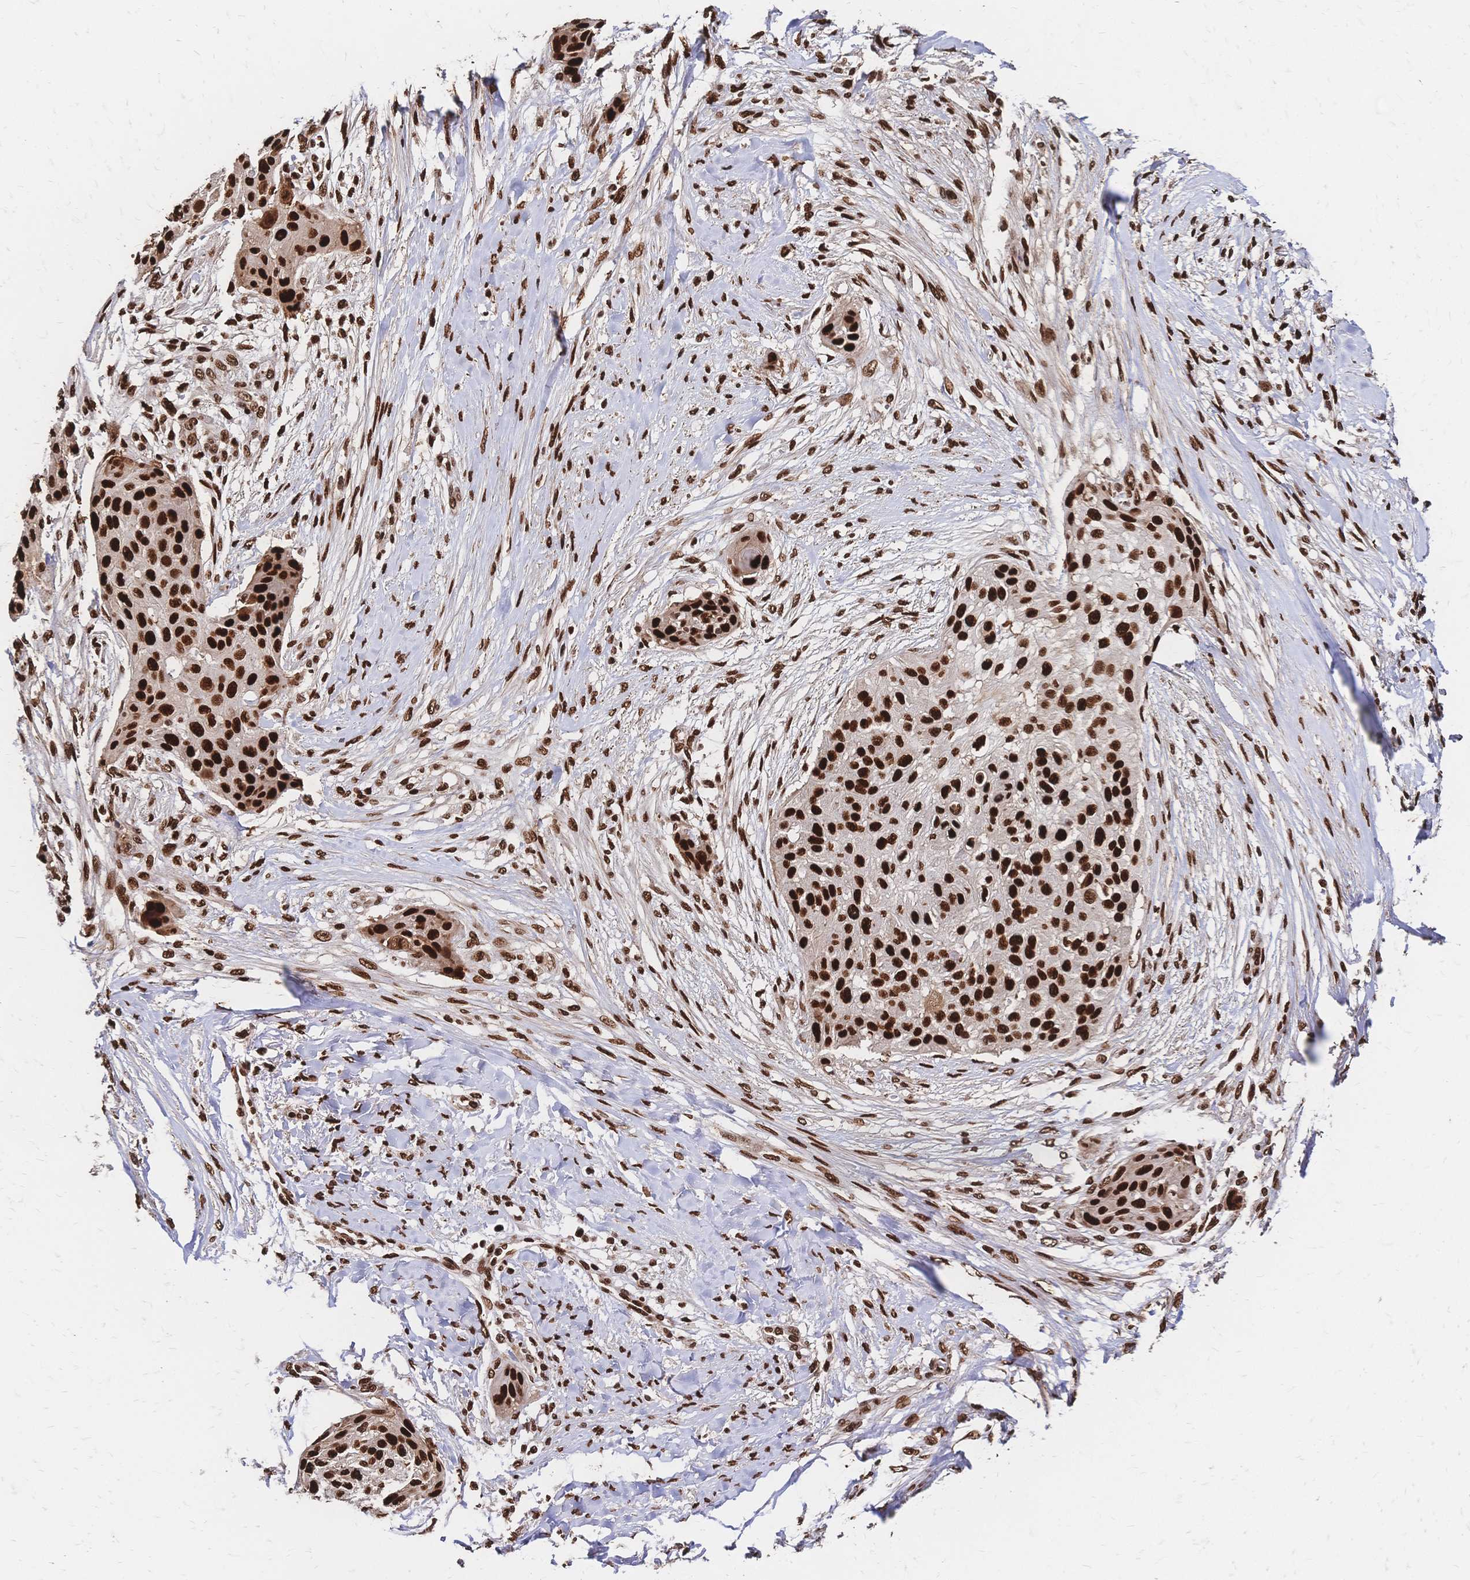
{"staining": {"intensity": "strong", "quantity": ">75%", "location": "nuclear"}, "tissue": "skin cancer", "cell_type": "Tumor cells", "image_type": "cancer", "snomed": [{"axis": "morphology", "description": "Squamous cell carcinoma, NOS"}, {"axis": "topography", "description": "Skin"}], "caption": "Protein analysis of squamous cell carcinoma (skin) tissue demonstrates strong nuclear positivity in approximately >75% of tumor cells.", "gene": "HDGF", "patient": {"sex": "female", "age": 87}}